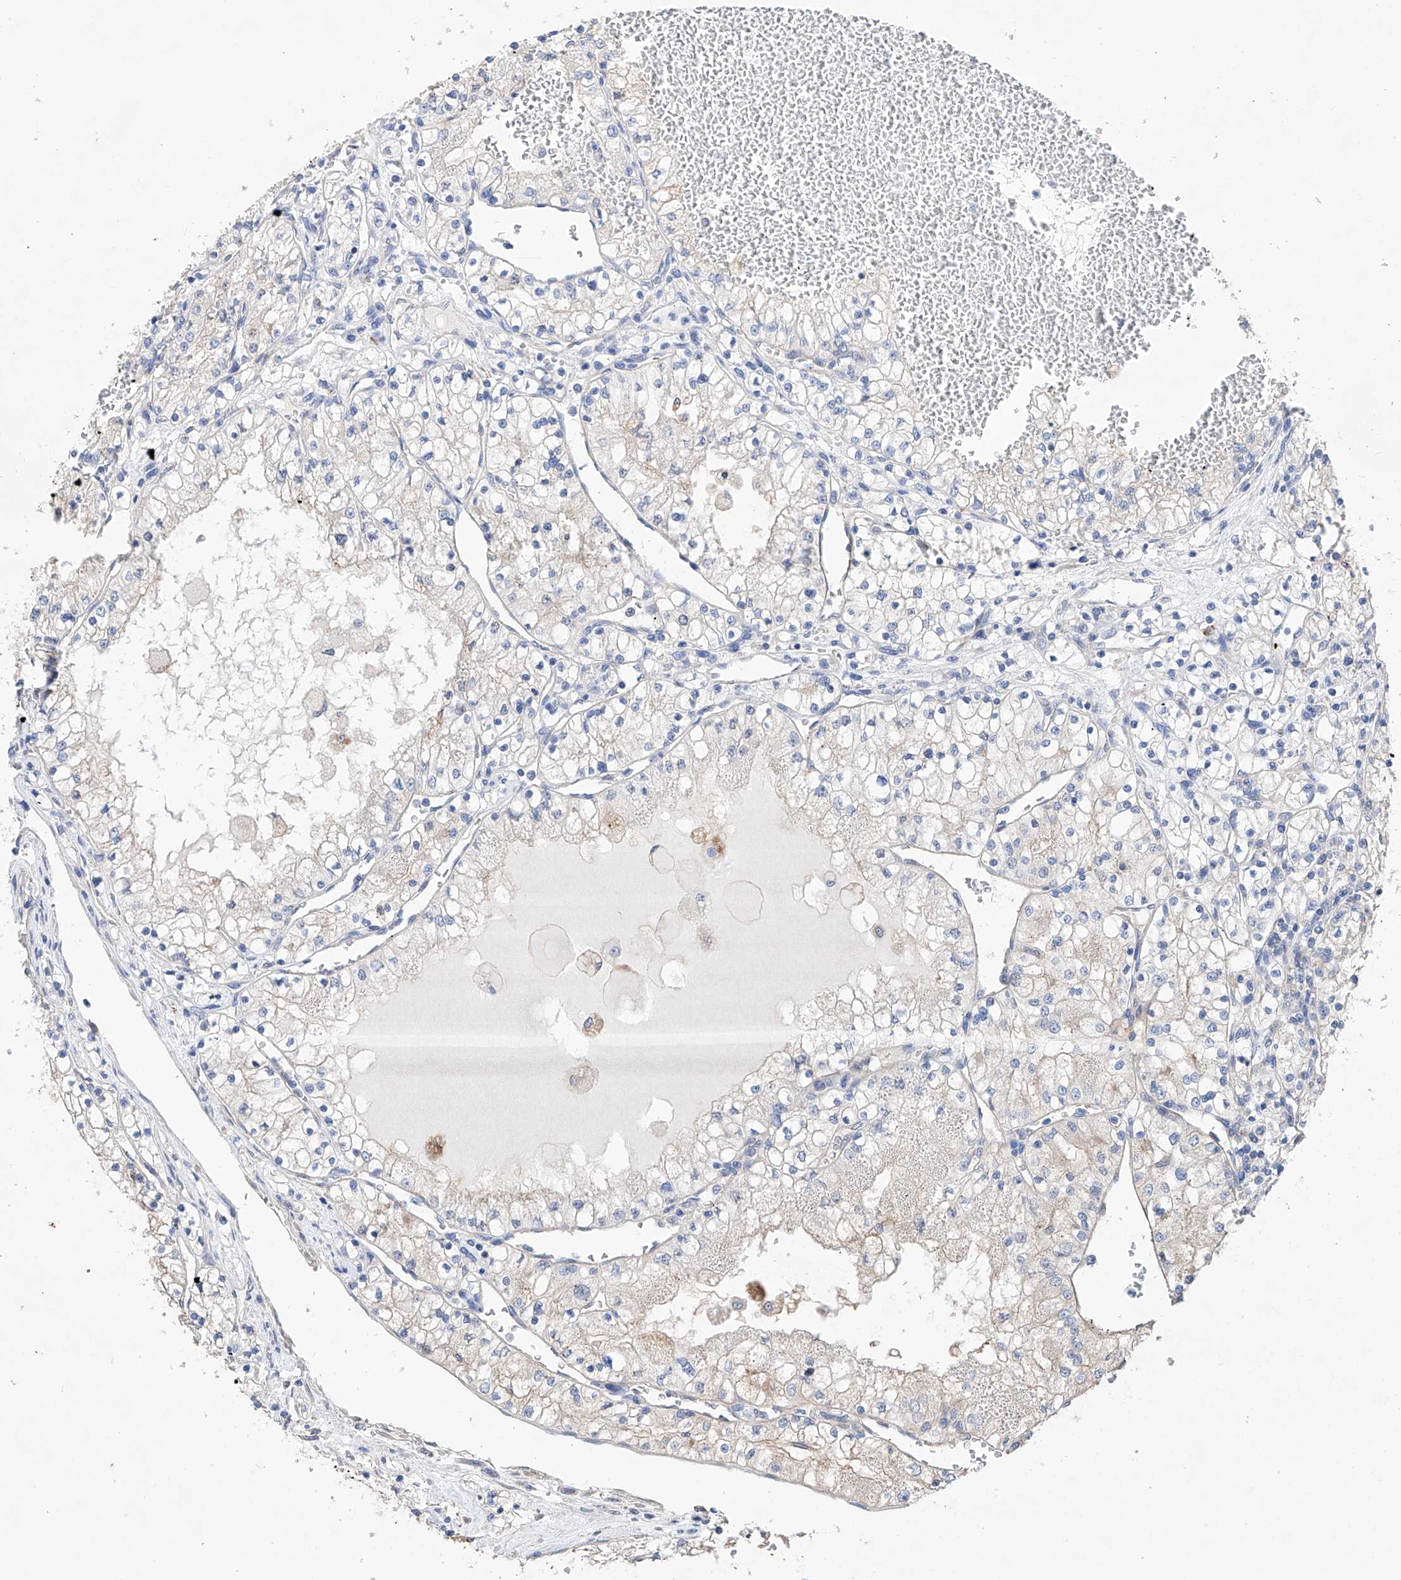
{"staining": {"intensity": "negative", "quantity": "none", "location": "none"}, "tissue": "renal cancer", "cell_type": "Tumor cells", "image_type": "cancer", "snomed": [{"axis": "morphology", "description": "Normal tissue, NOS"}, {"axis": "morphology", "description": "Adenocarcinoma, NOS"}, {"axis": "topography", "description": "Kidney"}], "caption": "Immunohistochemistry histopathology image of human renal cancer (adenocarcinoma) stained for a protein (brown), which demonstrates no staining in tumor cells.", "gene": "AFG1L", "patient": {"sex": "male", "age": 68}}